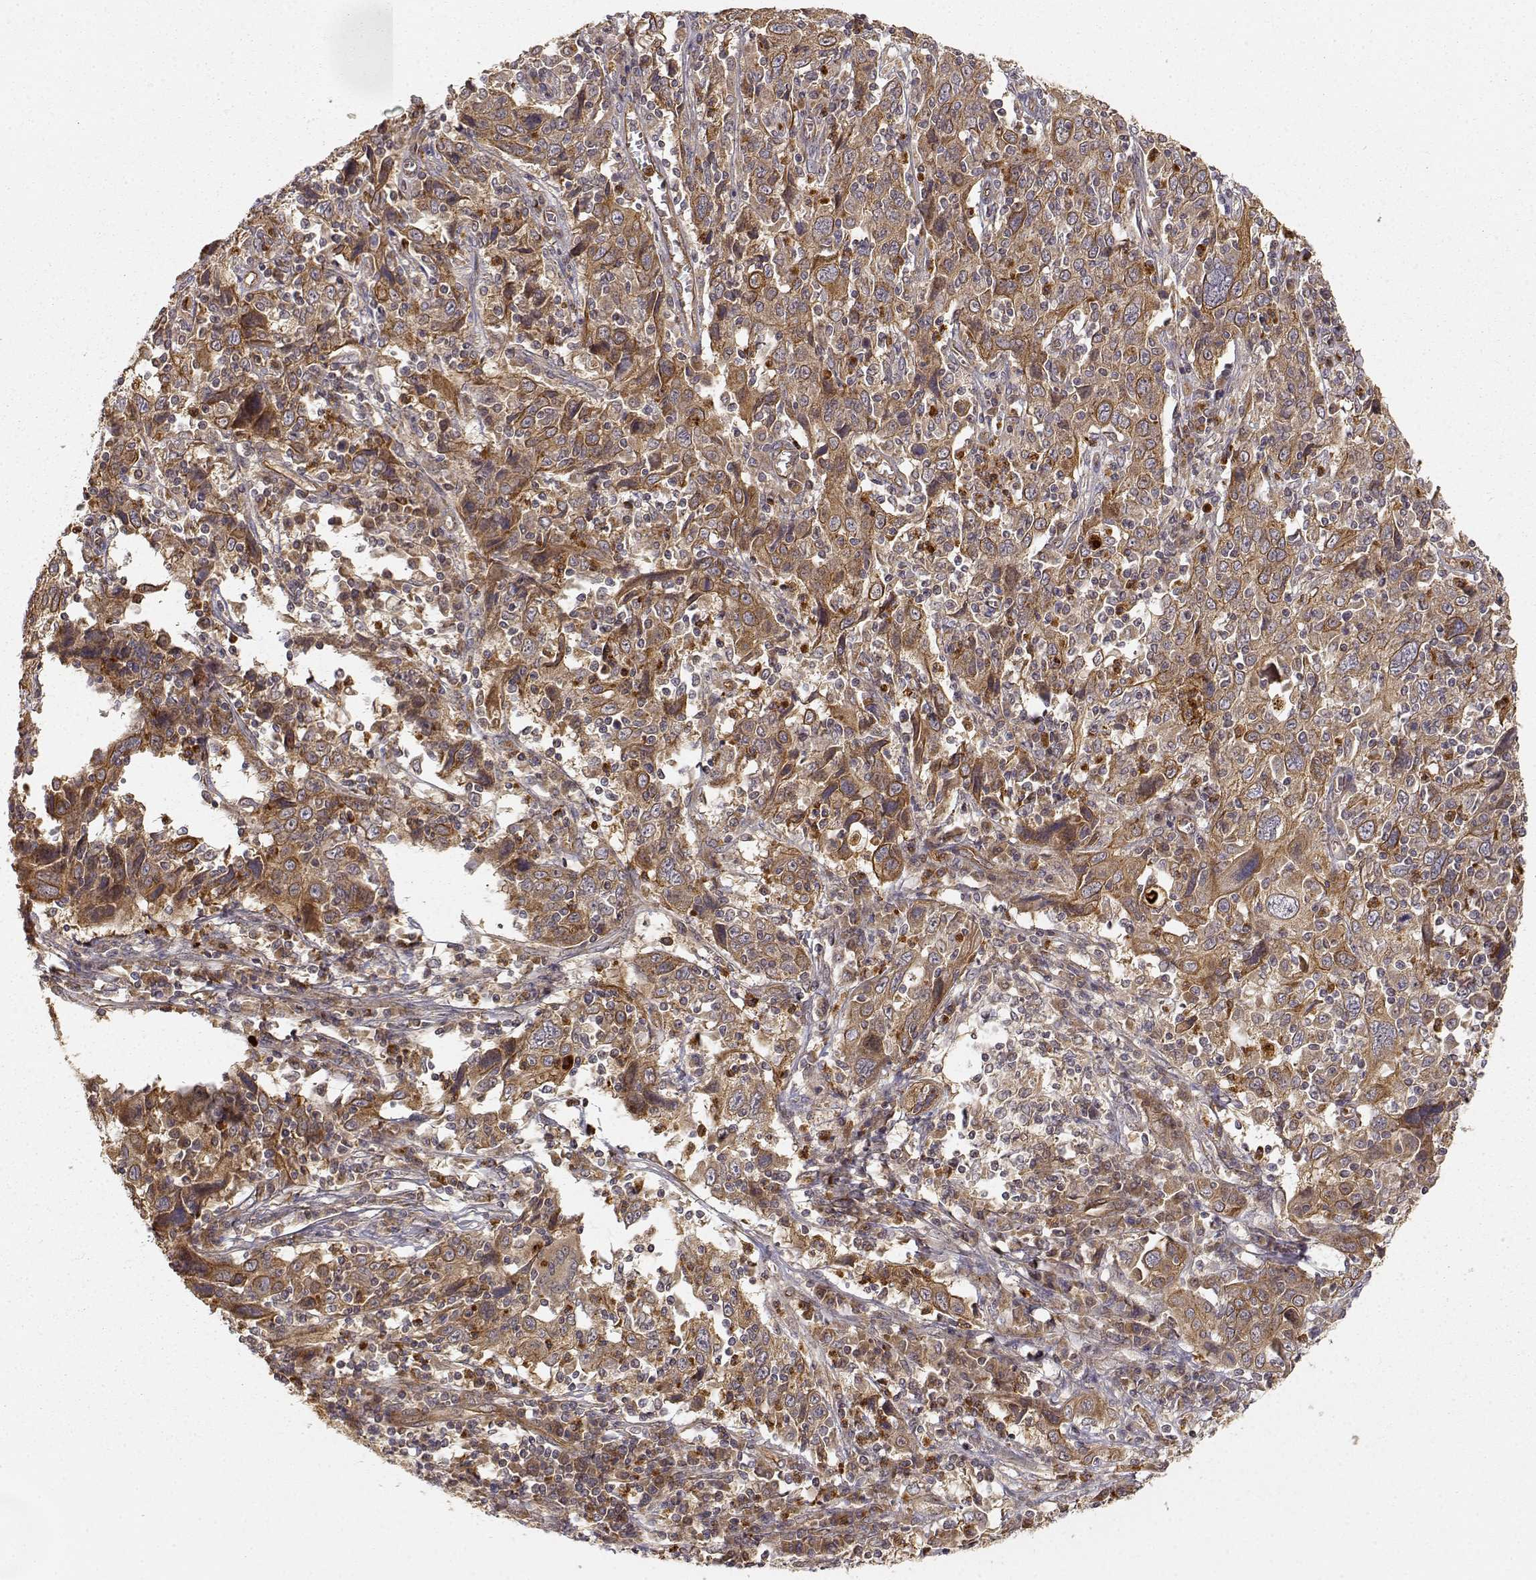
{"staining": {"intensity": "moderate", "quantity": ">75%", "location": "cytoplasmic/membranous"}, "tissue": "cervical cancer", "cell_type": "Tumor cells", "image_type": "cancer", "snomed": [{"axis": "morphology", "description": "Squamous cell carcinoma, NOS"}, {"axis": "topography", "description": "Cervix"}], "caption": "Moderate cytoplasmic/membranous expression for a protein is appreciated in approximately >75% of tumor cells of cervical cancer using IHC.", "gene": "CDK5RAP2", "patient": {"sex": "female", "age": 46}}